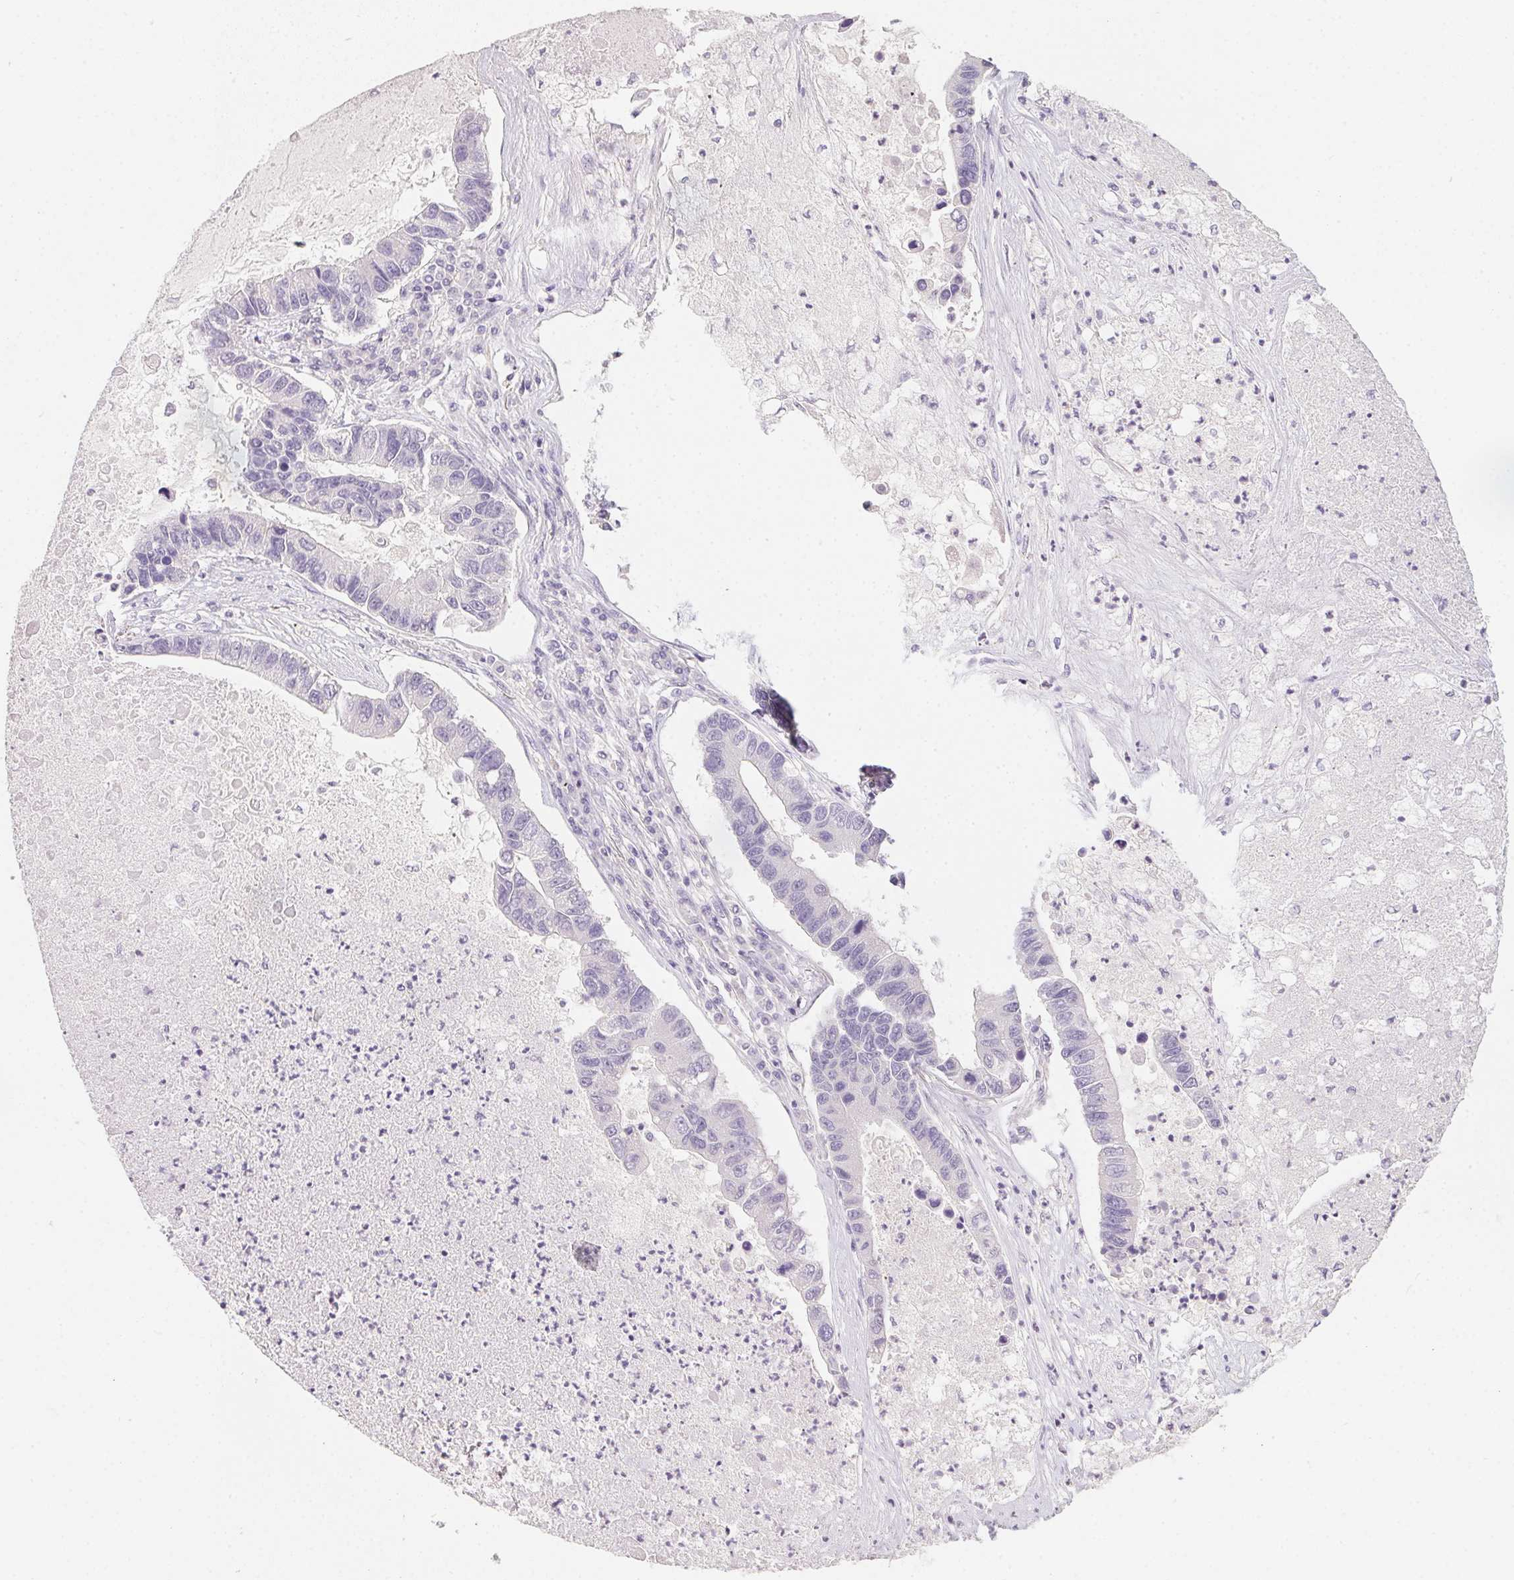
{"staining": {"intensity": "negative", "quantity": "none", "location": "none"}, "tissue": "lung cancer", "cell_type": "Tumor cells", "image_type": "cancer", "snomed": [{"axis": "morphology", "description": "Adenocarcinoma, NOS"}, {"axis": "topography", "description": "Bronchus"}, {"axis": "topography", "description": "Lung"}], "caption": "Lung cancer (adenocarcinoma) stained for a protein using IHC shows no positivity tumor cells.", "gene": "ZBBX", "patient": {"sex": "female", "age": 51}}